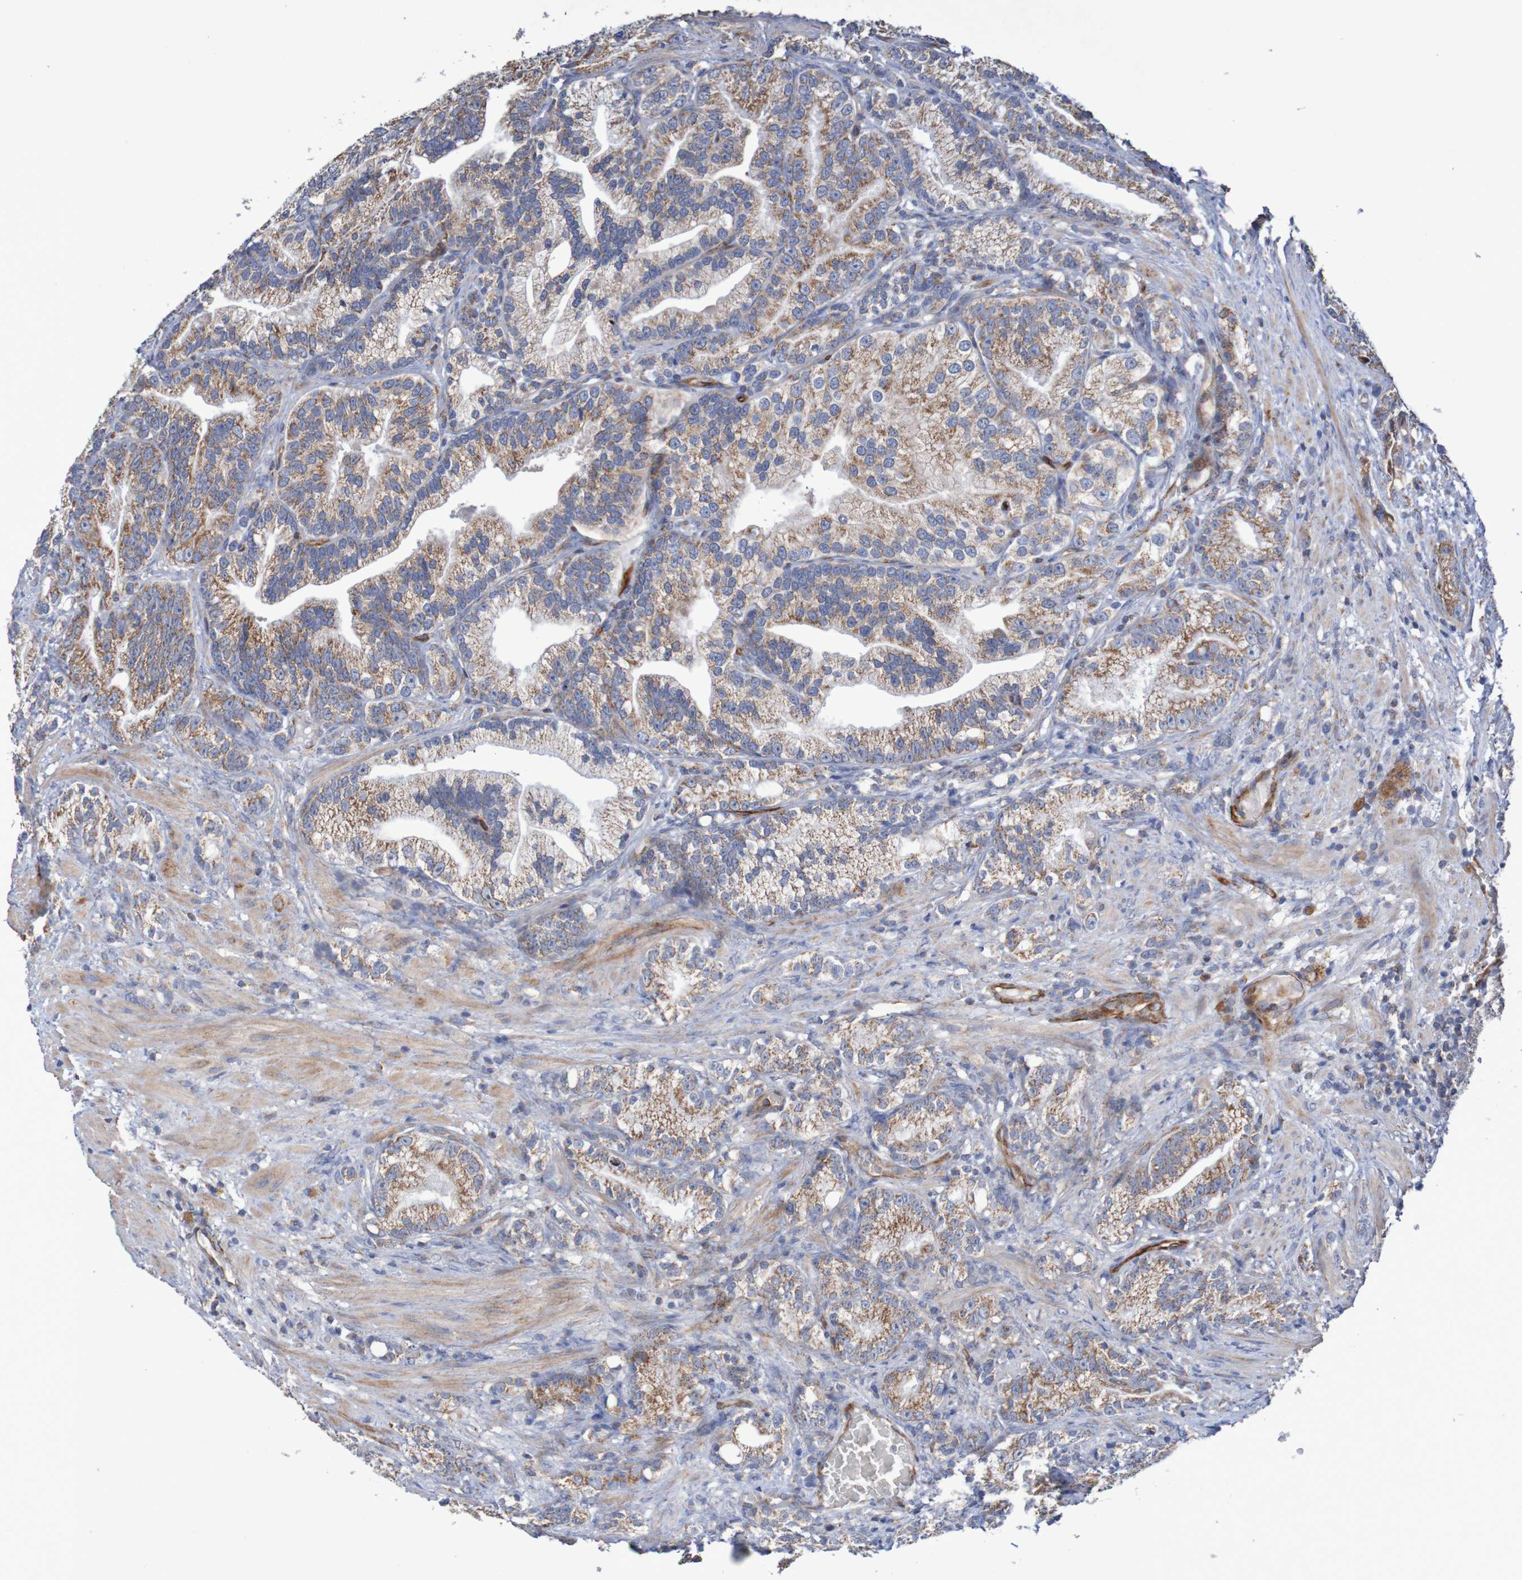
{"staining": {"intensity": "strong", "quantity": ">75%", "location": "cytoplasmic/membranous"}, "tissue": "prostate cancer", "cell_type": "Tumor cells", "image_type": "cancer", "snomed": [{"axis": "morphology", "description": "Adenocarcinoma, Low grade"}, {"axis": "topography", "description": "Prostate"}], "caption": "The photomicrograph displays a brown stain indicating the presence of a protein in the cytoplasmic/membranous of tumor cells in prostate low-grade adenocarcinoma. The staining was performed using DAB, with brown indicating positive protein expression. Nuclei are stained blue with hematoxylin.", "gene": "MMEL1", "patient": {"sex": "male", "age": 89}}